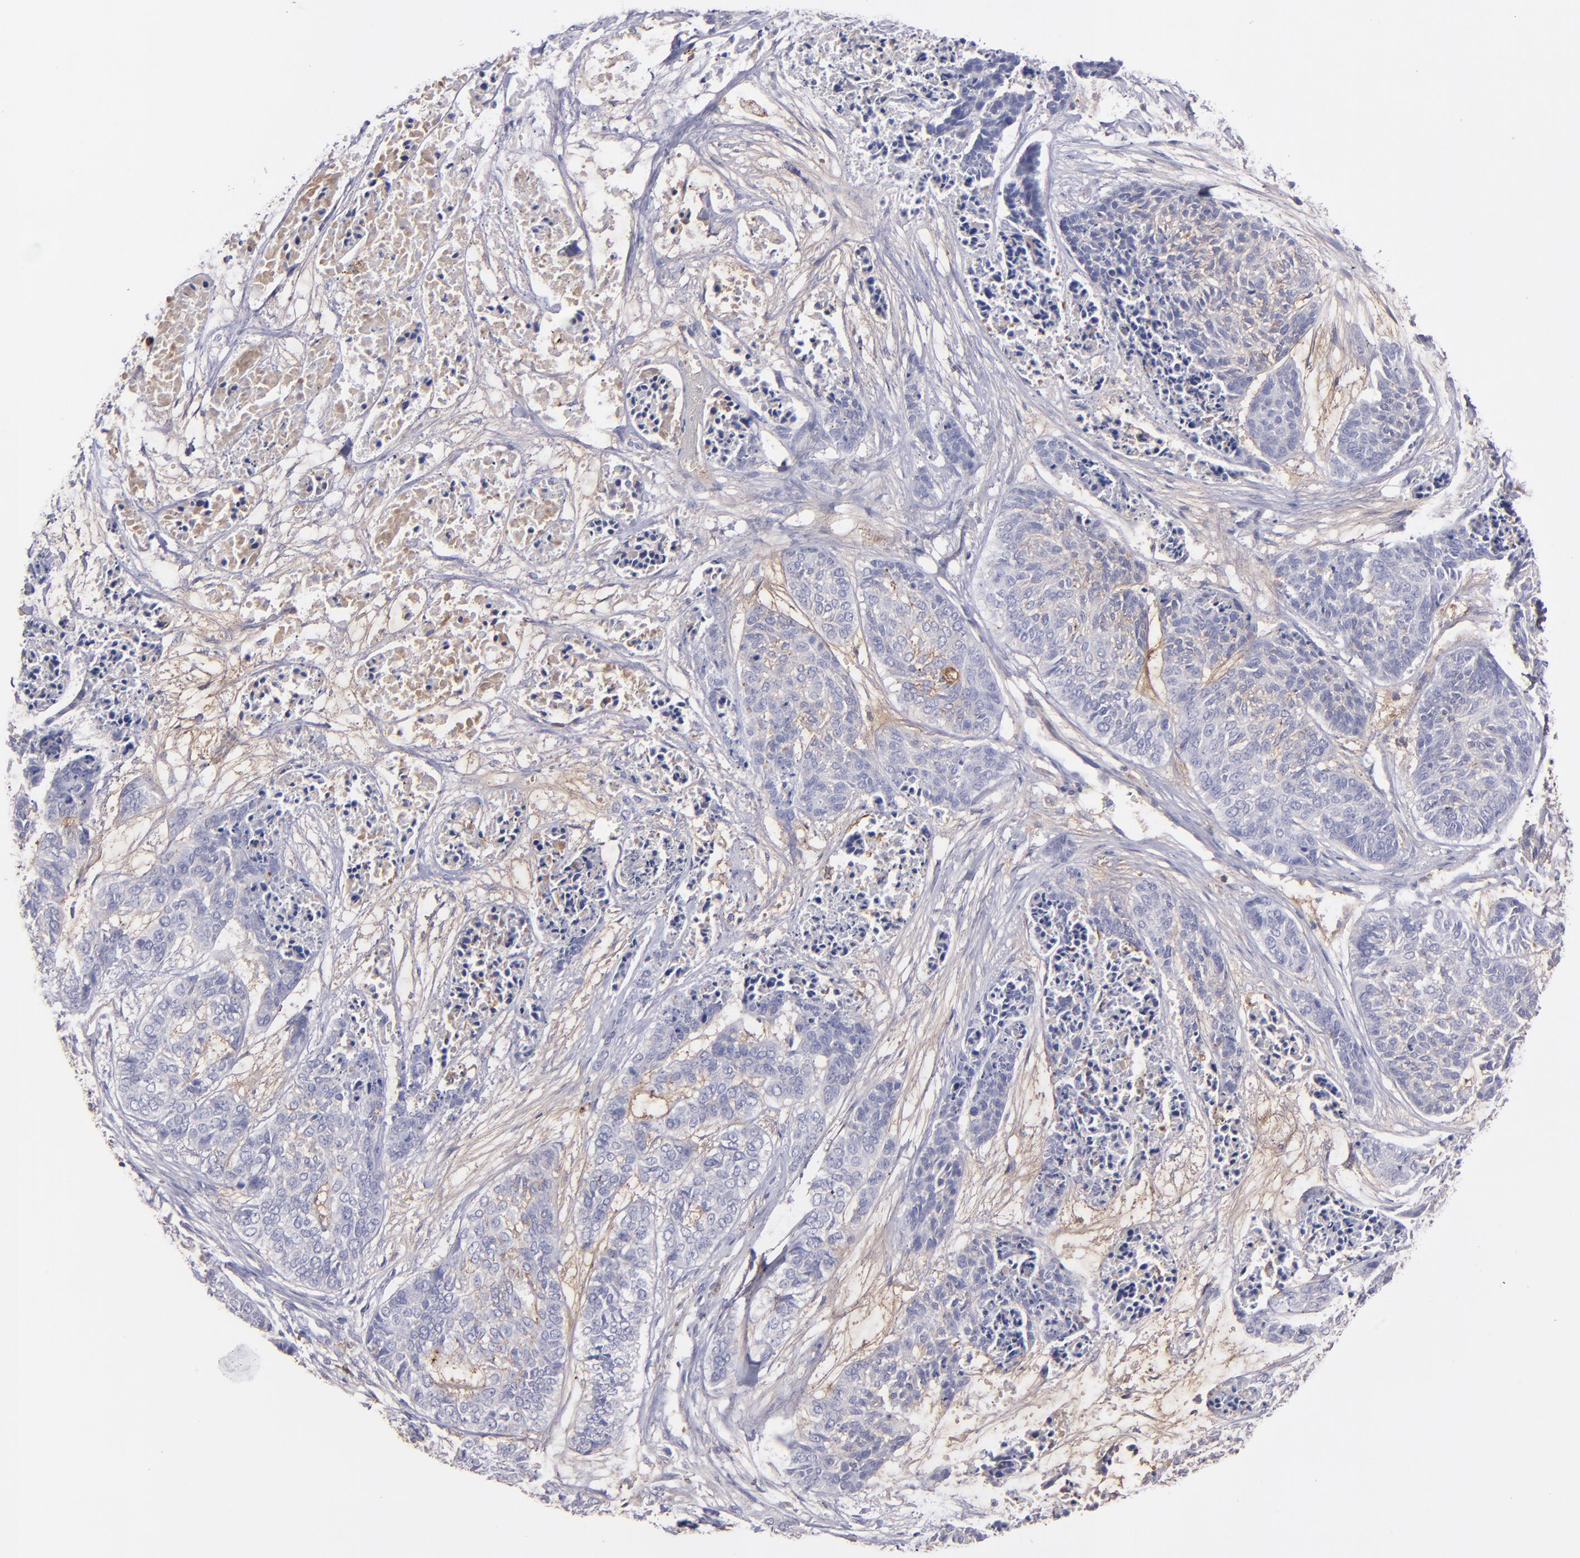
{"staining": {"intensity": "weak", "quantity": "<25%", "location": "cytoplasmic/membranous"}, "tissue": "skin cancer", "cell_type": "Tumor cells", "image_type": "cancer", "snomed": [{"axis": "morphology", "description": "Basal cell carcinoma"}, {"axis": "topography", "description": "Skin"}], "caption": "Protein analysis of skin cancer (basal cell carcinoma) shows no significant staining in tumor cells.", "gene": "C1QA", "patient": {"sex": "female", "age": 64}}